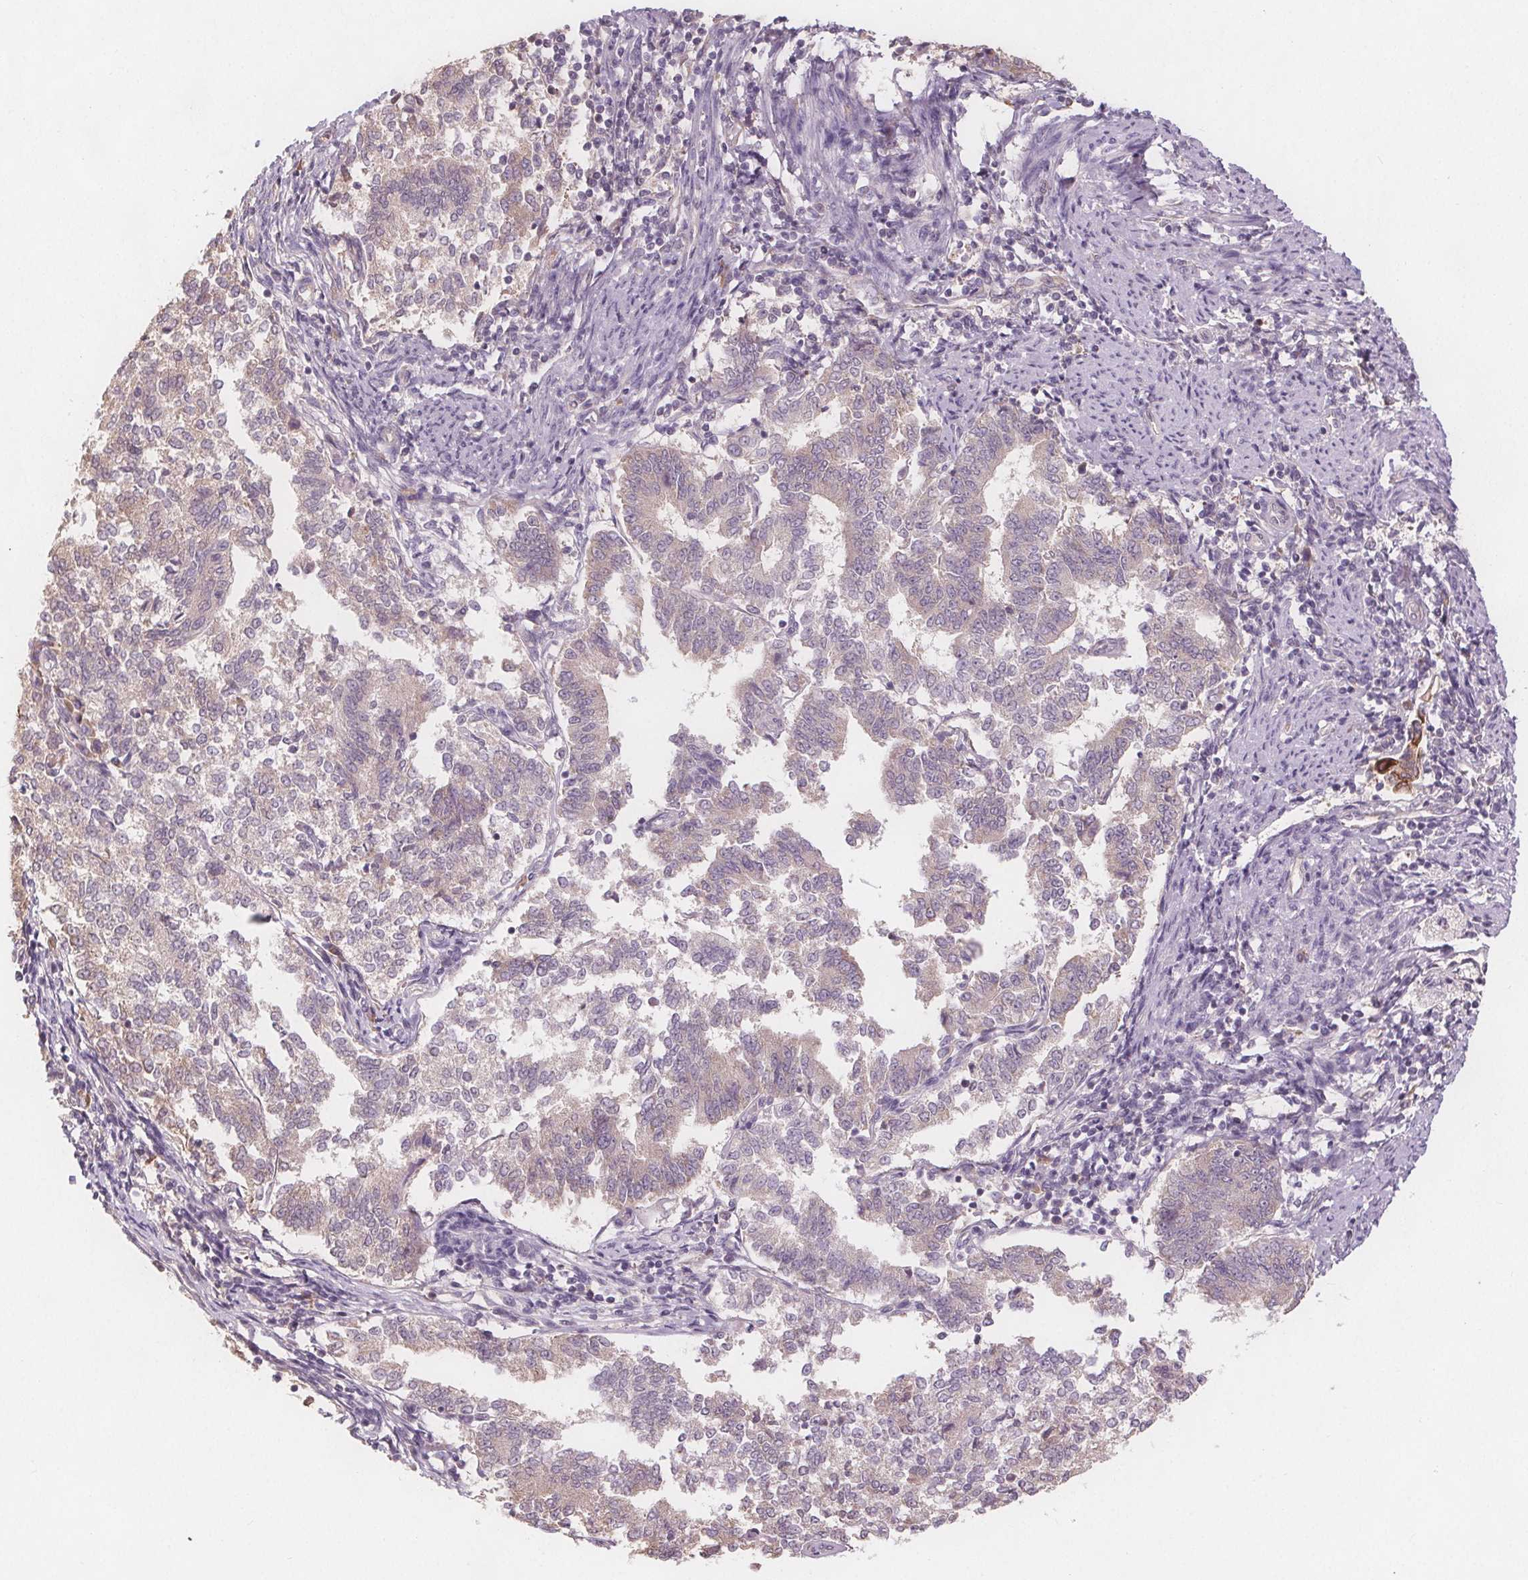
{"staining": {"intensity": "negative", "quantity": "none", "location": "none"}, "tissue": "endometrial cancer", "cell_type": "Tumor cells", "image_type": "cancer", "snomed": [{"axis": "morphology", "description": "Adenocarcinoma, NOS"}, {"axis": "topography", "description": "Endometrium"}], "caption": "There is no significant positivity in tumor cells of adenocarcinoma (endometrial).", "gene": "TMEM80", "patient": {"sex": "female", "age": 65}}